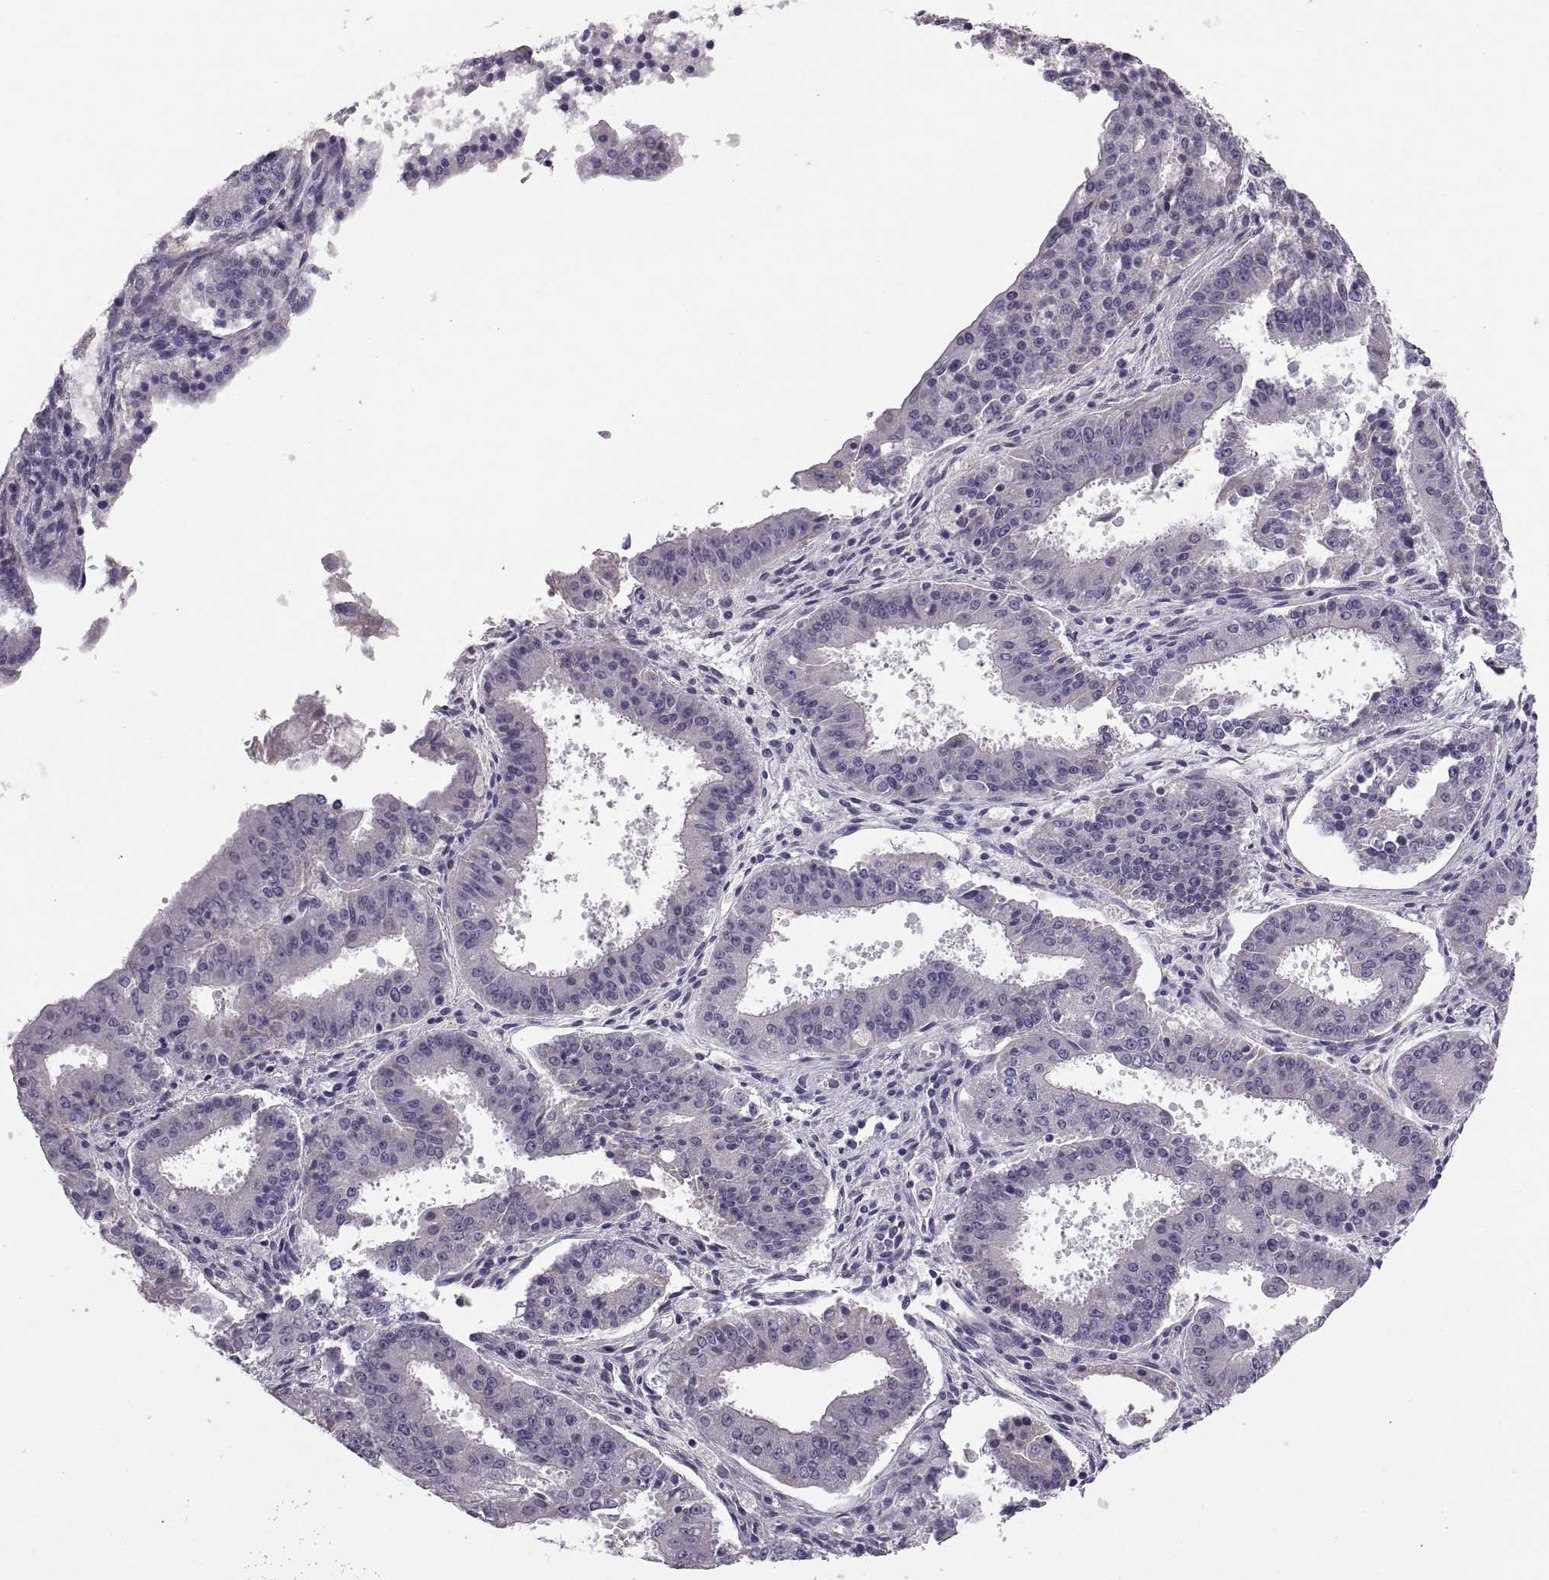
{"staining": {"intensity": "negative", "quantity": "none", "location": "none"}, "tissue": "ovarian cancer", "cell_type": "Tumor cells", "image_type": "cancer", "snomed": [{"axis": "morphology", "description": "Carcinoma, endometroid"}, {"axis": "topography", "description": "Ovary"}], "caption": "Tumor cells are negative for protein expression in human ovarian cancer (endometroid carcinoma).", "gene": "ADH6", "patient": {"sex": "female", "age": 42}}